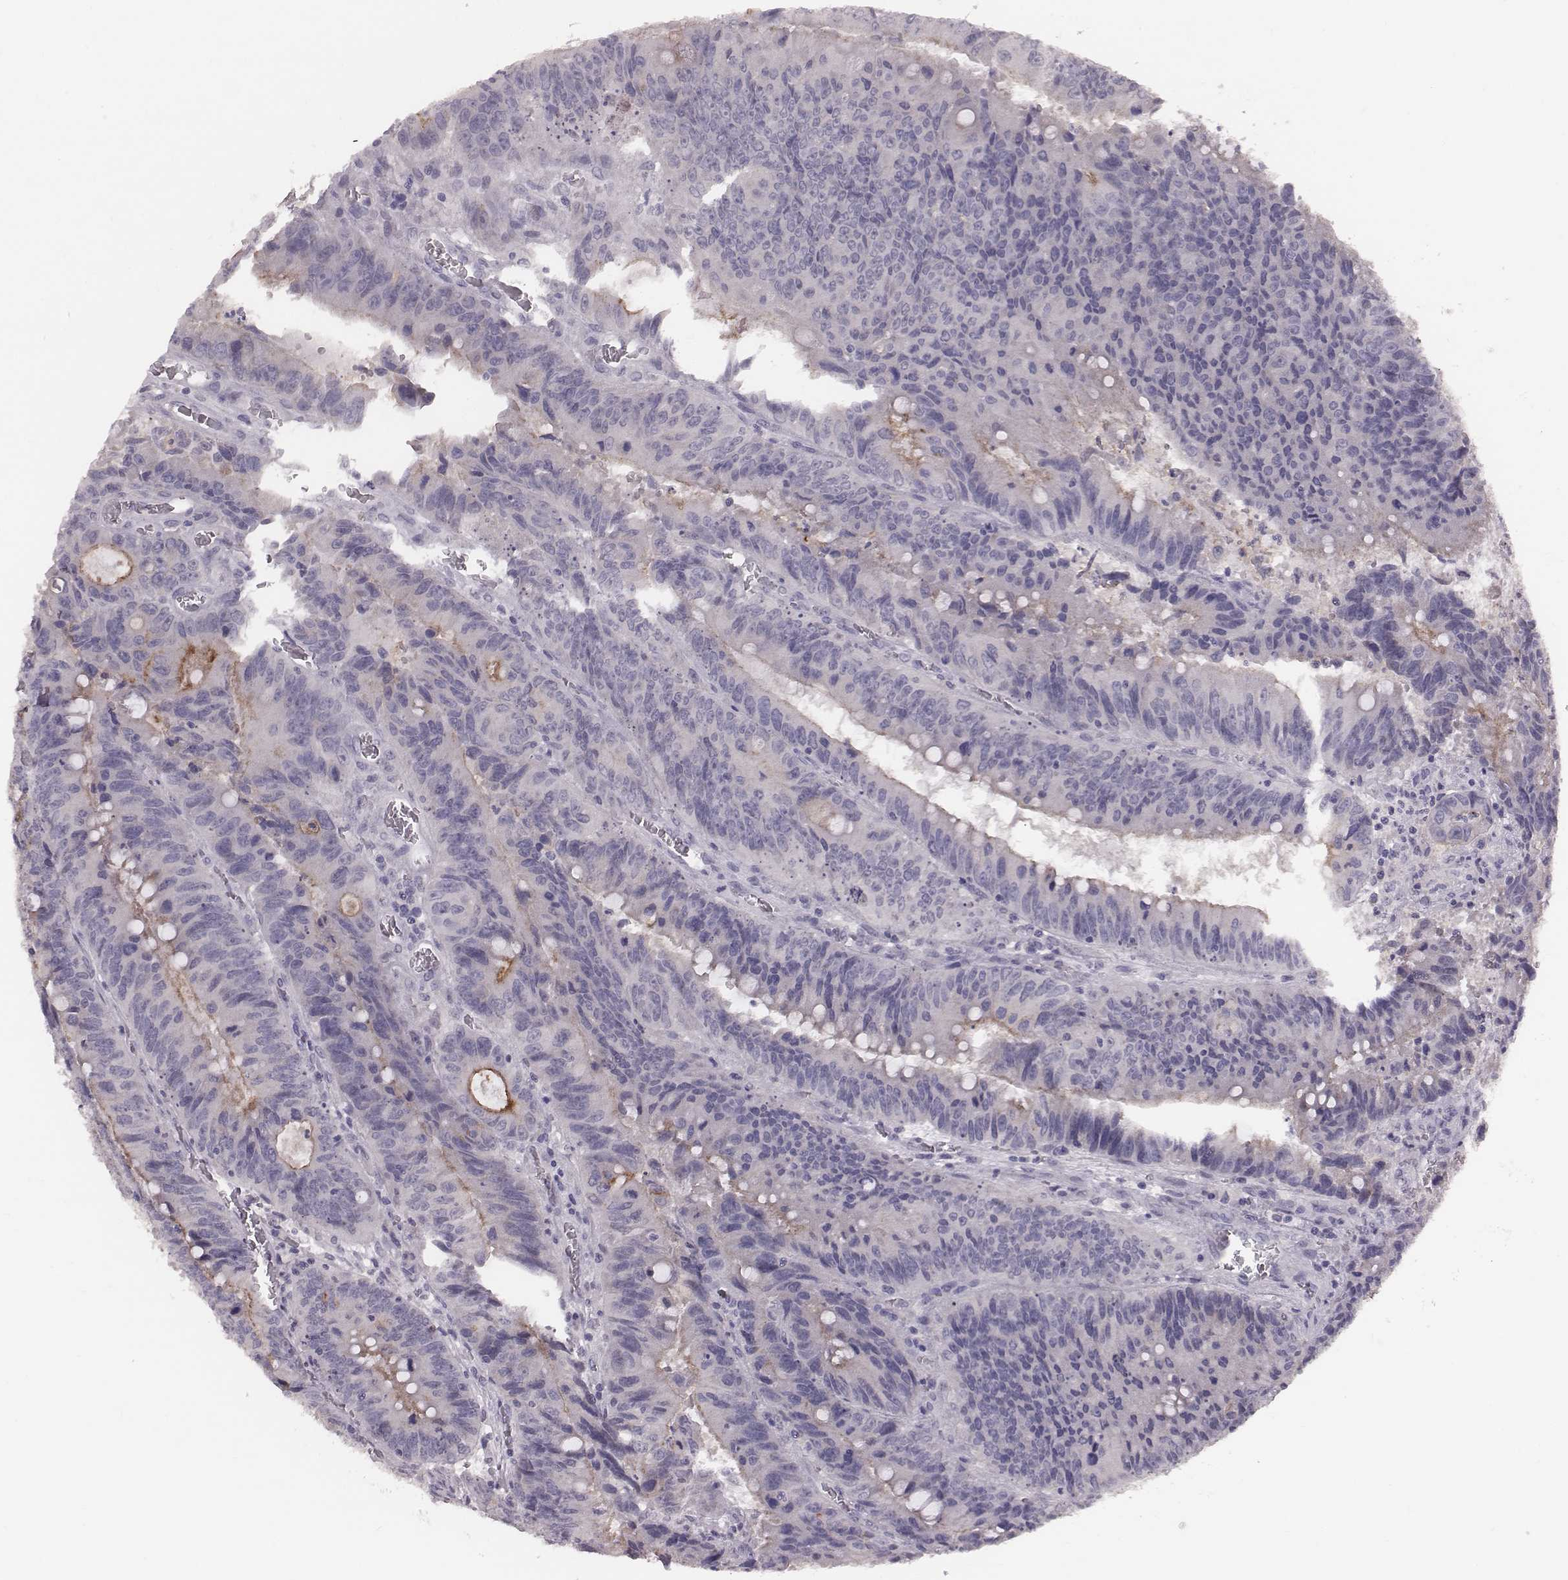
{"staining": {"intensity": "negative", "quantity": "none", "location": "none"}, "tissue": "colorectal cancer", "cell_type": "Tumor cells", "image_type": "cancer", "snomed": [{"axis": "morphology", "description": "Adenocarcinoma, NOS"}, {"axis": "topography", "description": "Rectum"}], "caption": "Tumor cells show no significant protein staining in adenocarcinoma (colorectal).", "gene": "CFTR", "patient": {"sex": "female", "age": 72}}